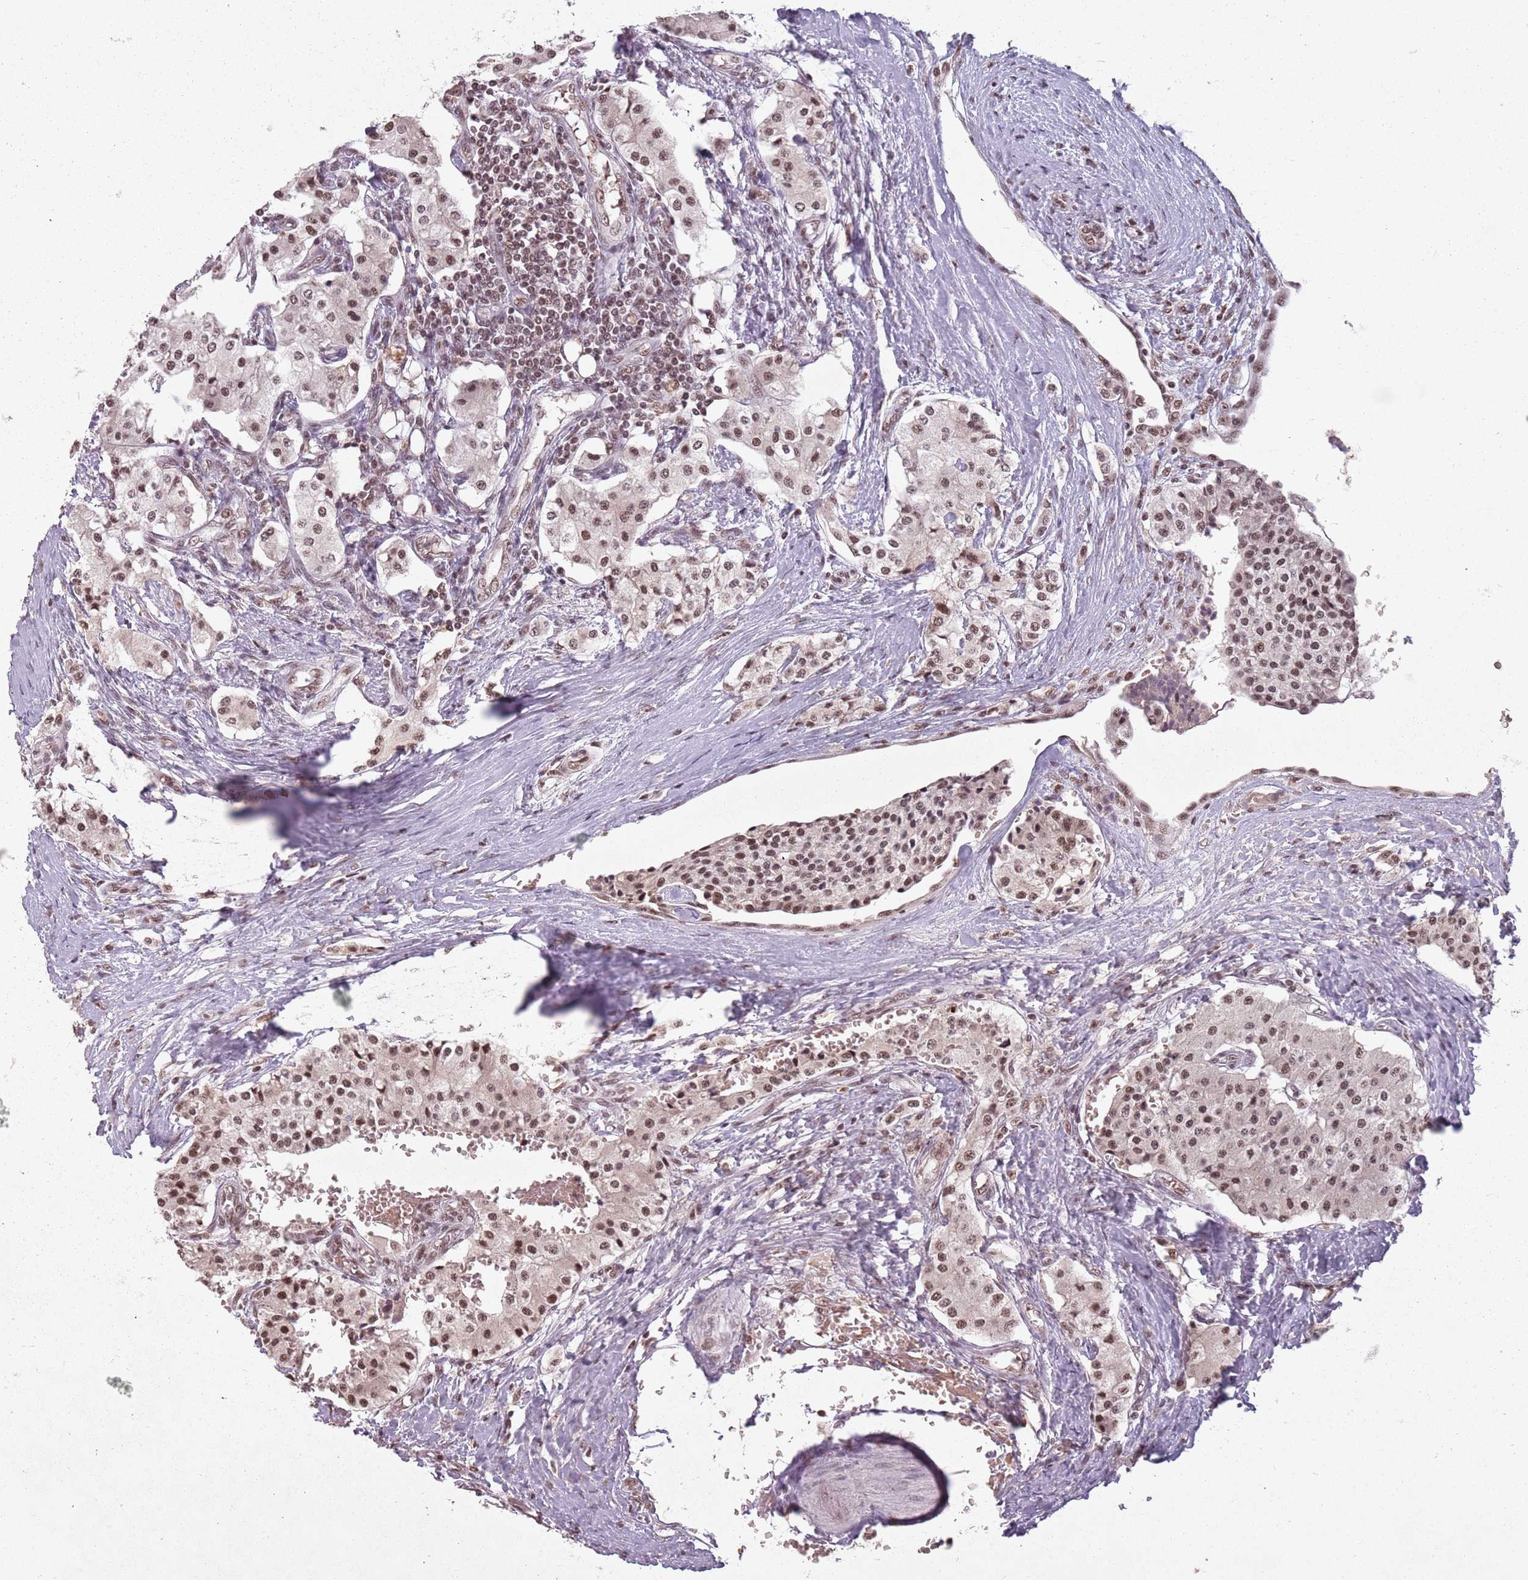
{"staining": {"intensity": "moderate", "quantity": "25%-75%", "location": "nuclear"}, "tissue": "carcinoid", "cell_type": "Tumor cells", "image_type": "cancer", "snomed": [{"axis": "morphology", "description": "Carcinoid, malignant, NOS"}, {"axis": "topography", "description": "Colon"}], "caption": "Carcinoid (malignant) stained with a brown dye displays moderate nuclear positive staining in approximately 25%-75% of tumor cells.", "gene": "NCBP1", "patient": {"sex": "female", "age": 52}}